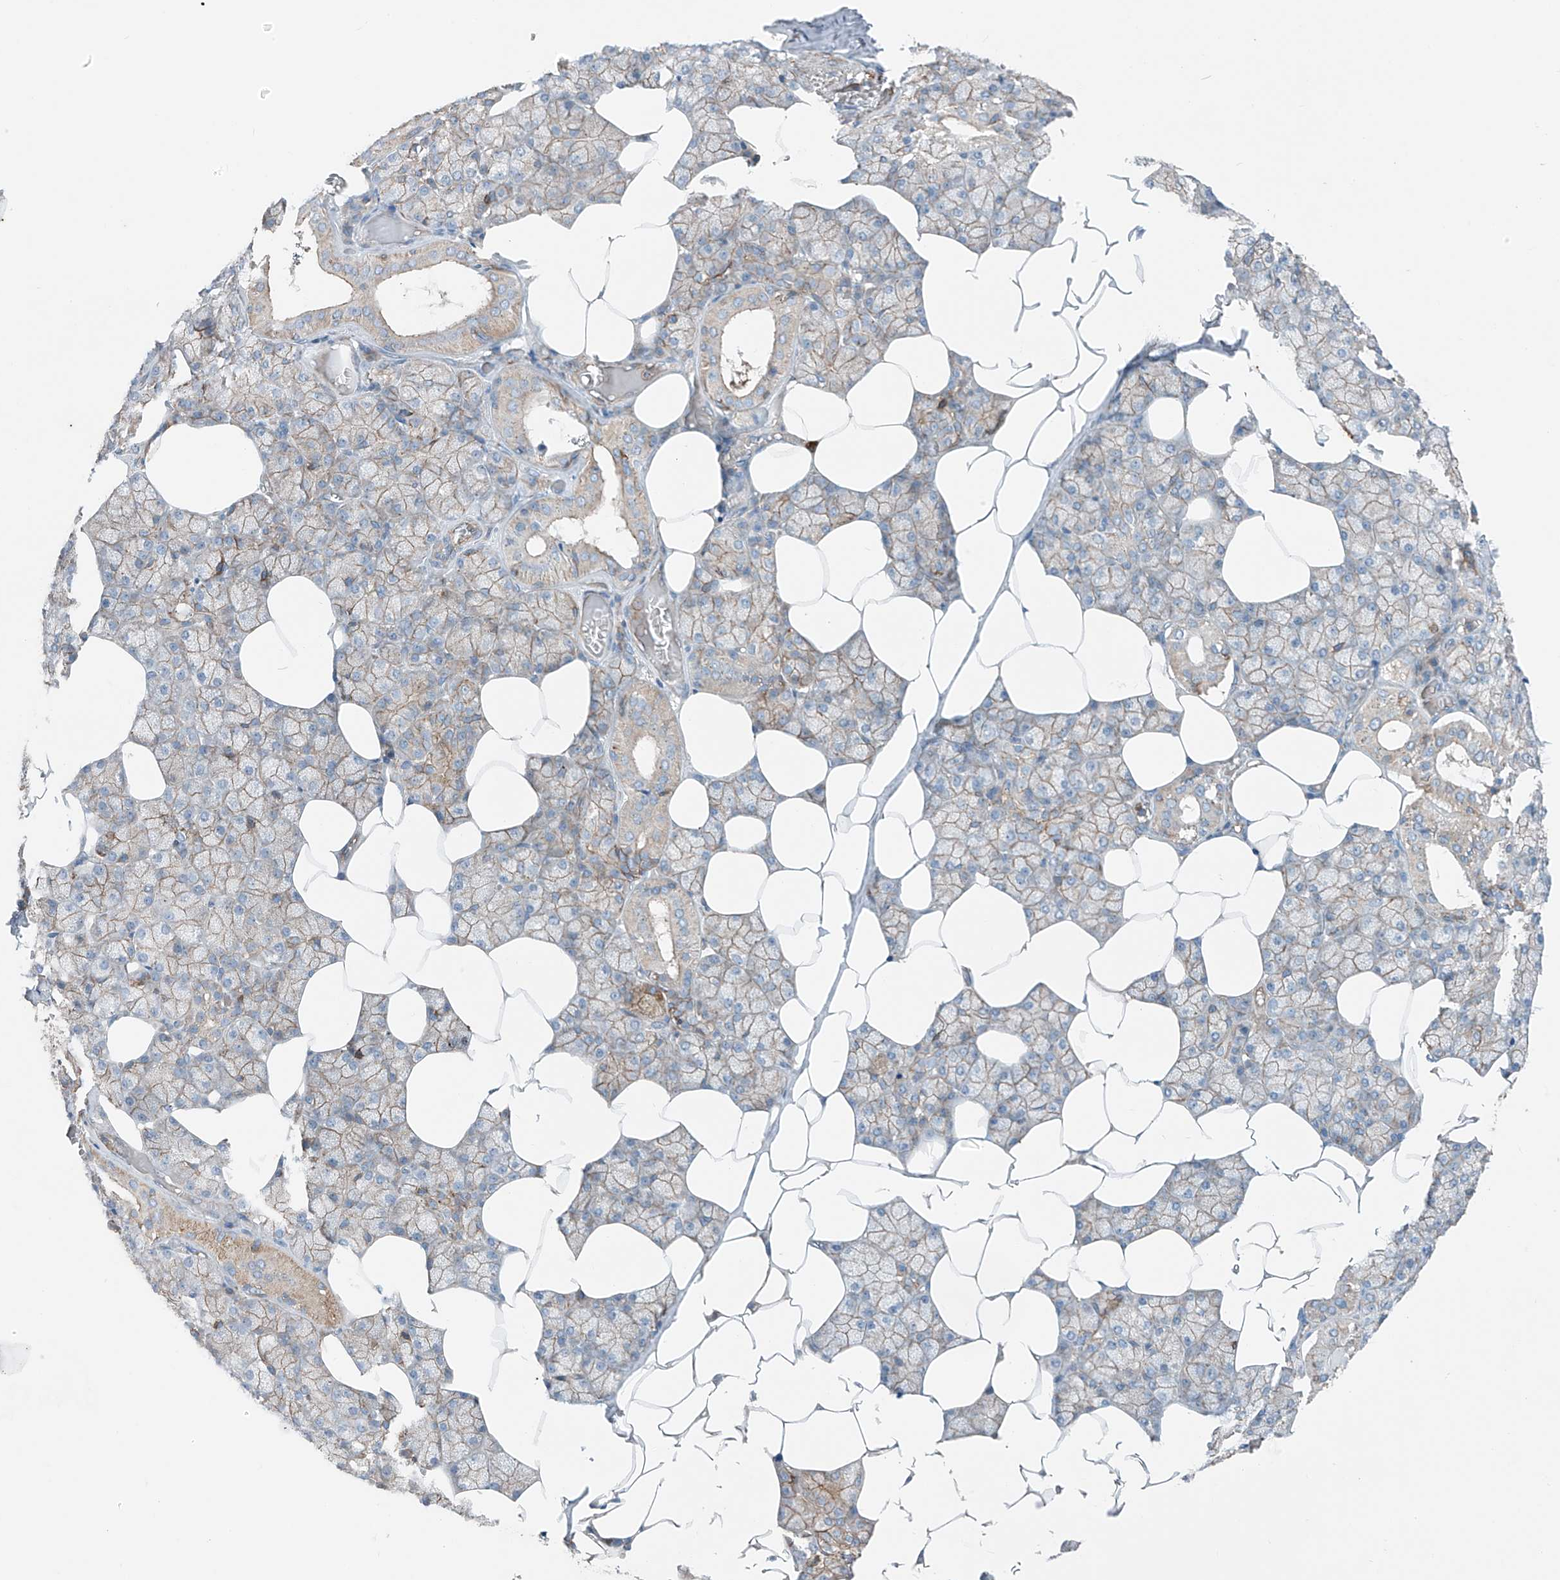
{"staining": {"intensity": "moderate", "quantity": "25%-75%", "location": "cytoplasmic/membranous"}, "tissue": "salivary gland", "cell_type": "Glandular cells", "image_type": "normal", "snomed": [{"axis": "morphology", "description": "Normal tissue, NOS"}, {"axis": "topography", "description": "Salivary gland"}], "caption": "Moderate cytoplasmic/membranous expression for a protein is present in approximately 25%-75% of glandular cells of benign salivary gland using IHC.", "gene": "SLC1A5", "patient": {"sex": "male", "age": 62}}